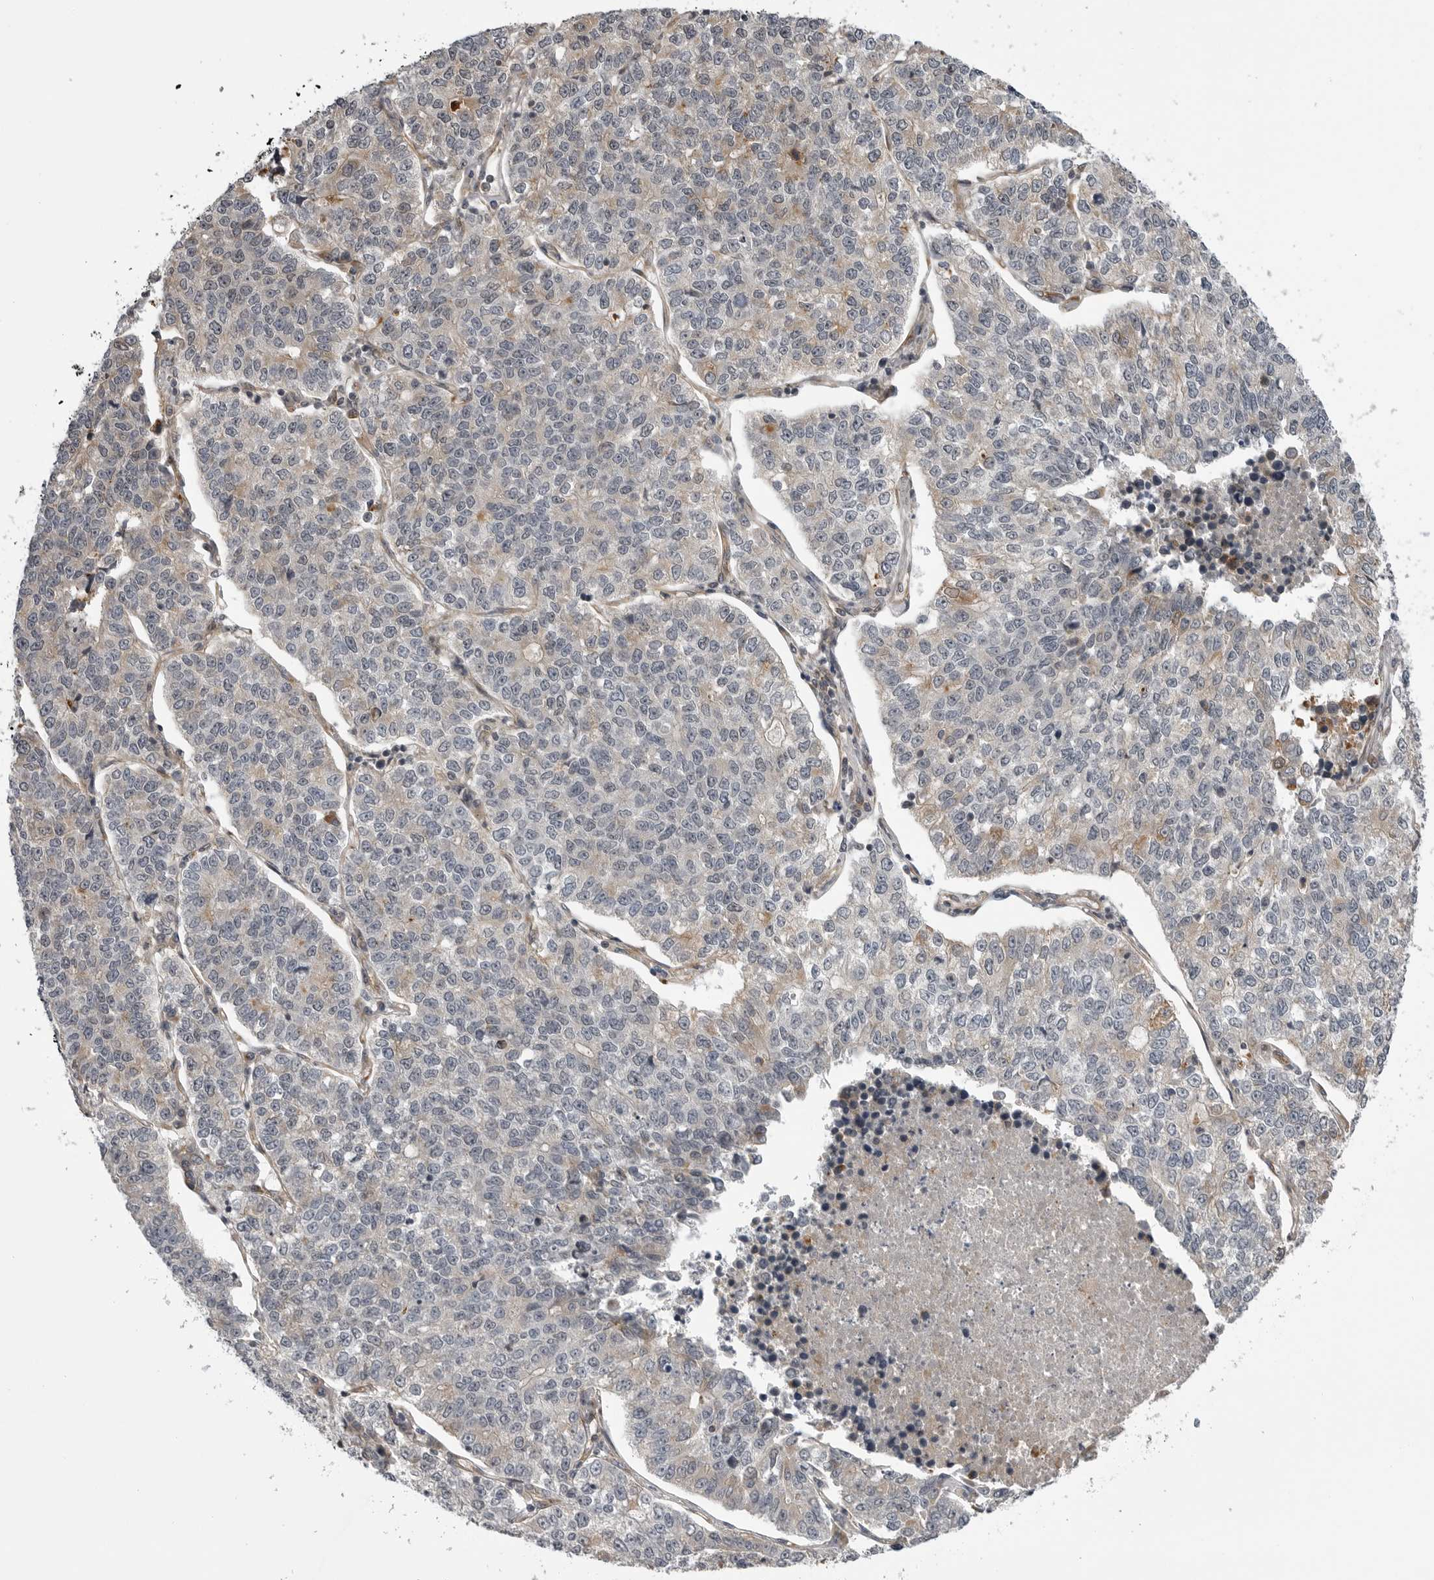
{"staining": {"intensity": "negative", "quantity": "none", "location": "none"}, "tissue": "lung cancer", "cell_type": "Tumor cells", "image_type": "cancer", "snomed": [{"axis": "morphology", "description": "Adenocarcinoma, NOS"}, {"axis": "topography", "description": "Lung"}], "caption": "Image shows no protein staining in tumor cells of lung adenocarcinoma tissue.", "gene": "LRRC45", "patient": {"sex": "male", "age": 49}}